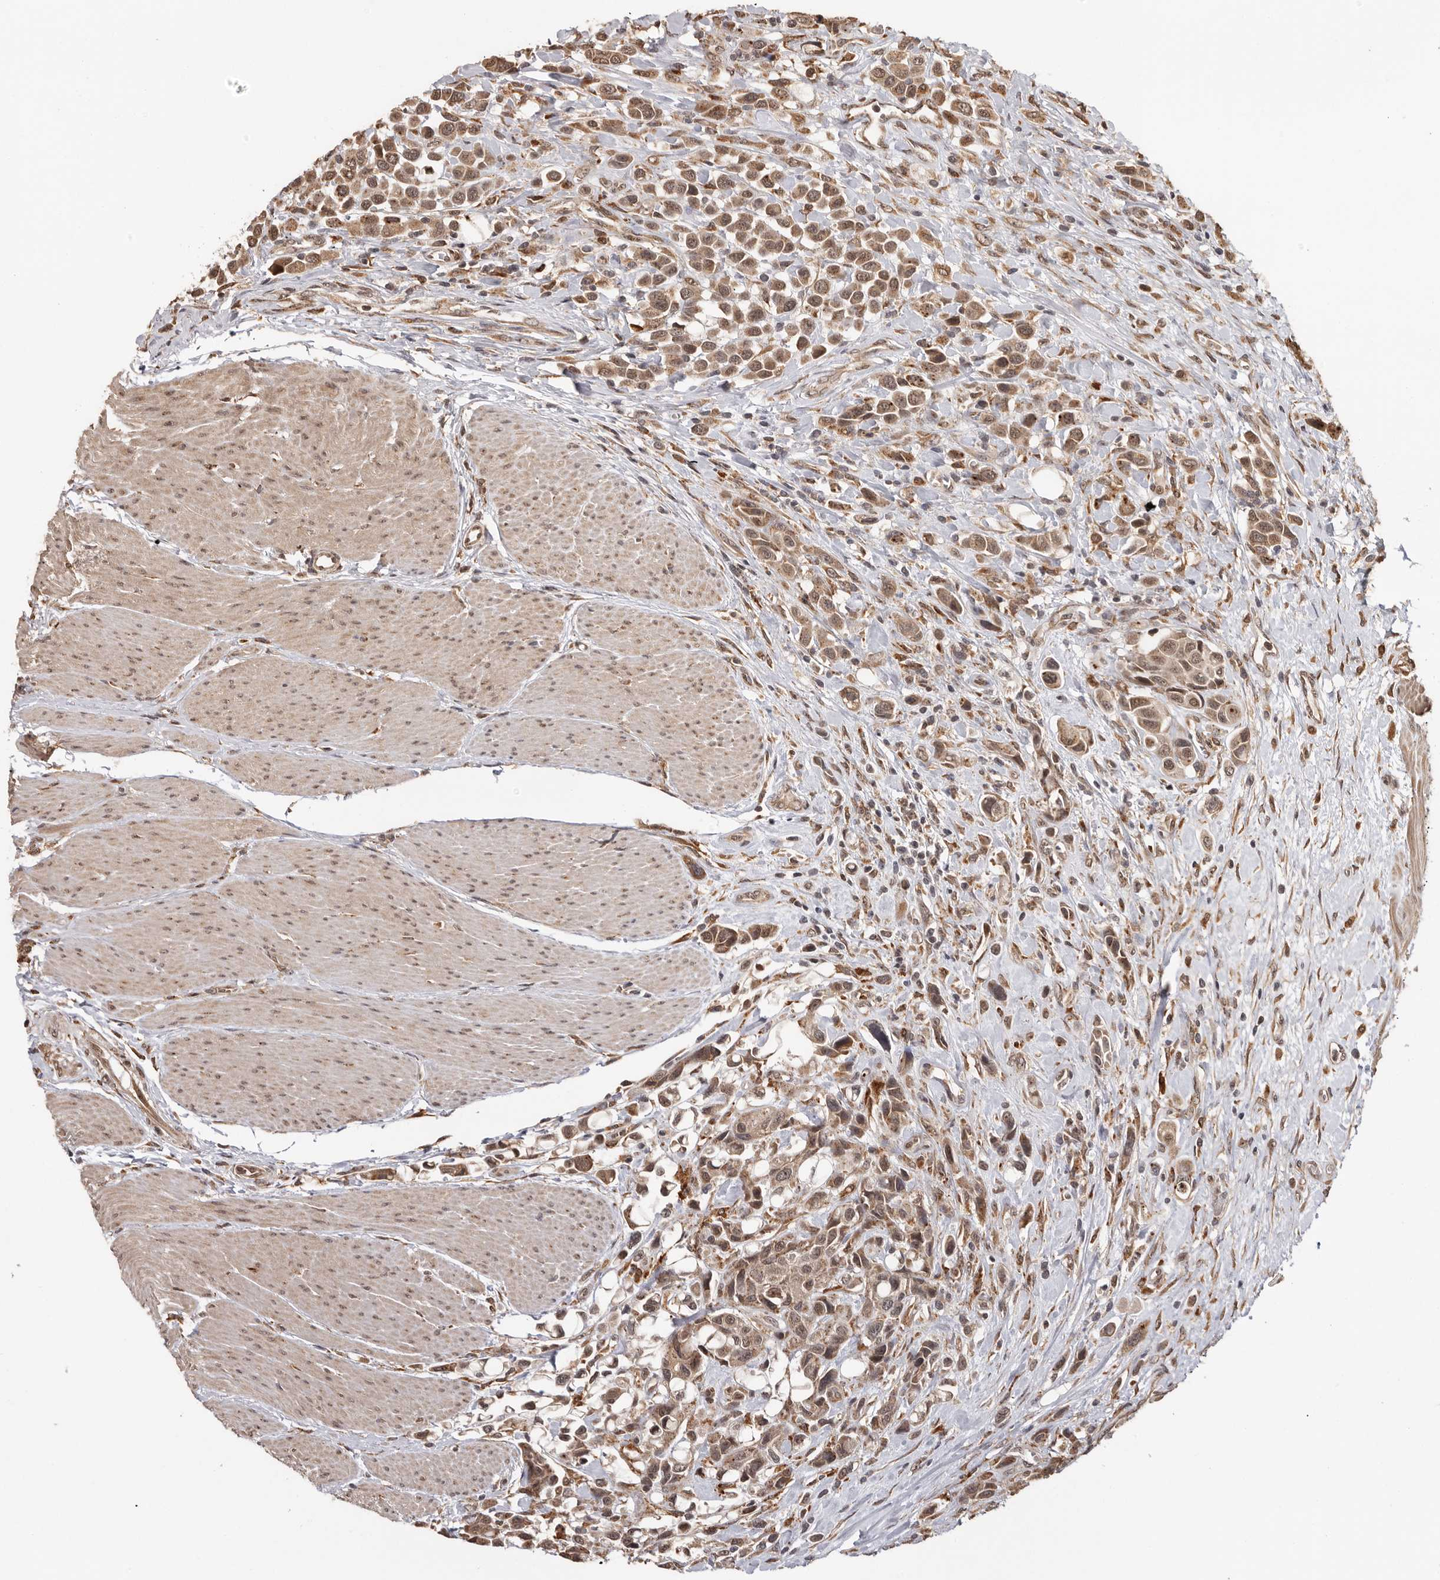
{"staining": {"intensity": "moderate", "quantity": ">75%", "location": "cytoplasmic/membranous,nuclear"}, "tissue": "urothelial cancer", "cell_type": "Tumor cells", "image_type": "cancer", "snomed": [{"axis": "morphology", "description": "Urothelial carcinoma, High grade"}, {"axis": "topography", "description": "Urinary bladder"}], "caption": "Protein staining of urothelial cancer tissue reveals moderate cytoplasmic/membranous and nuclear staining in about >75% of tumor cells.", "gene": "ZNF83", "patient": {"sex": "male", "age": 50}}